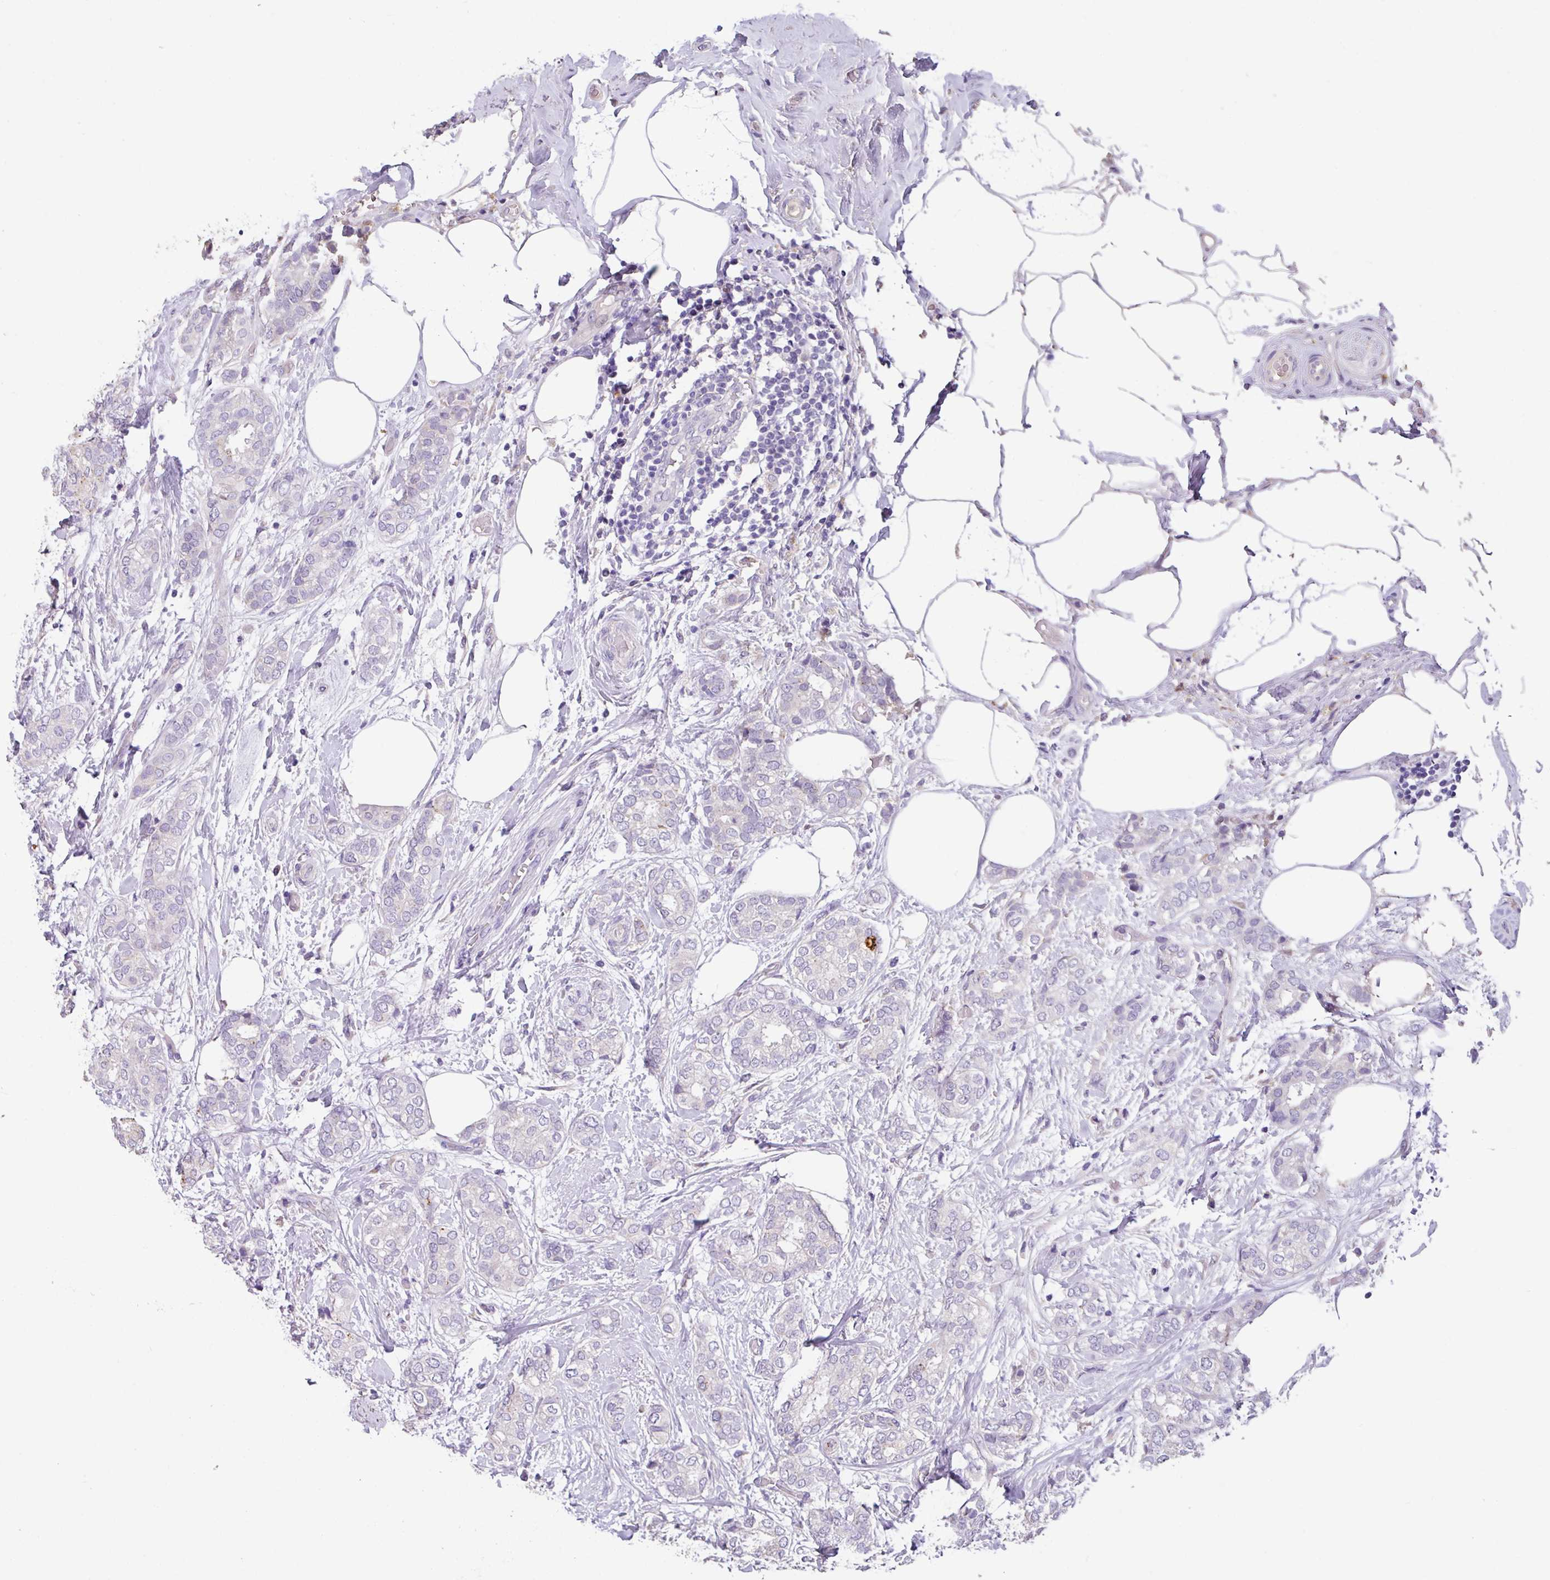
{"staining": {"intensity": "negative", "quantity": "none", "location": "none"}, "tissue": "breast cancer", "cell_type": "Tumor cells", "image_type": "cancer", "snomed": [{"axis": "morphology", "description": "Duct carcinoma"}, {"axis": "topography", "description": "Breast"}], "caption": "Protein analysis of invasive ductal carcinoma (breast) displays no significant staining in tumor cells.", "gene": "ZG16", "patient": {"sex": "female", "age": 73}}